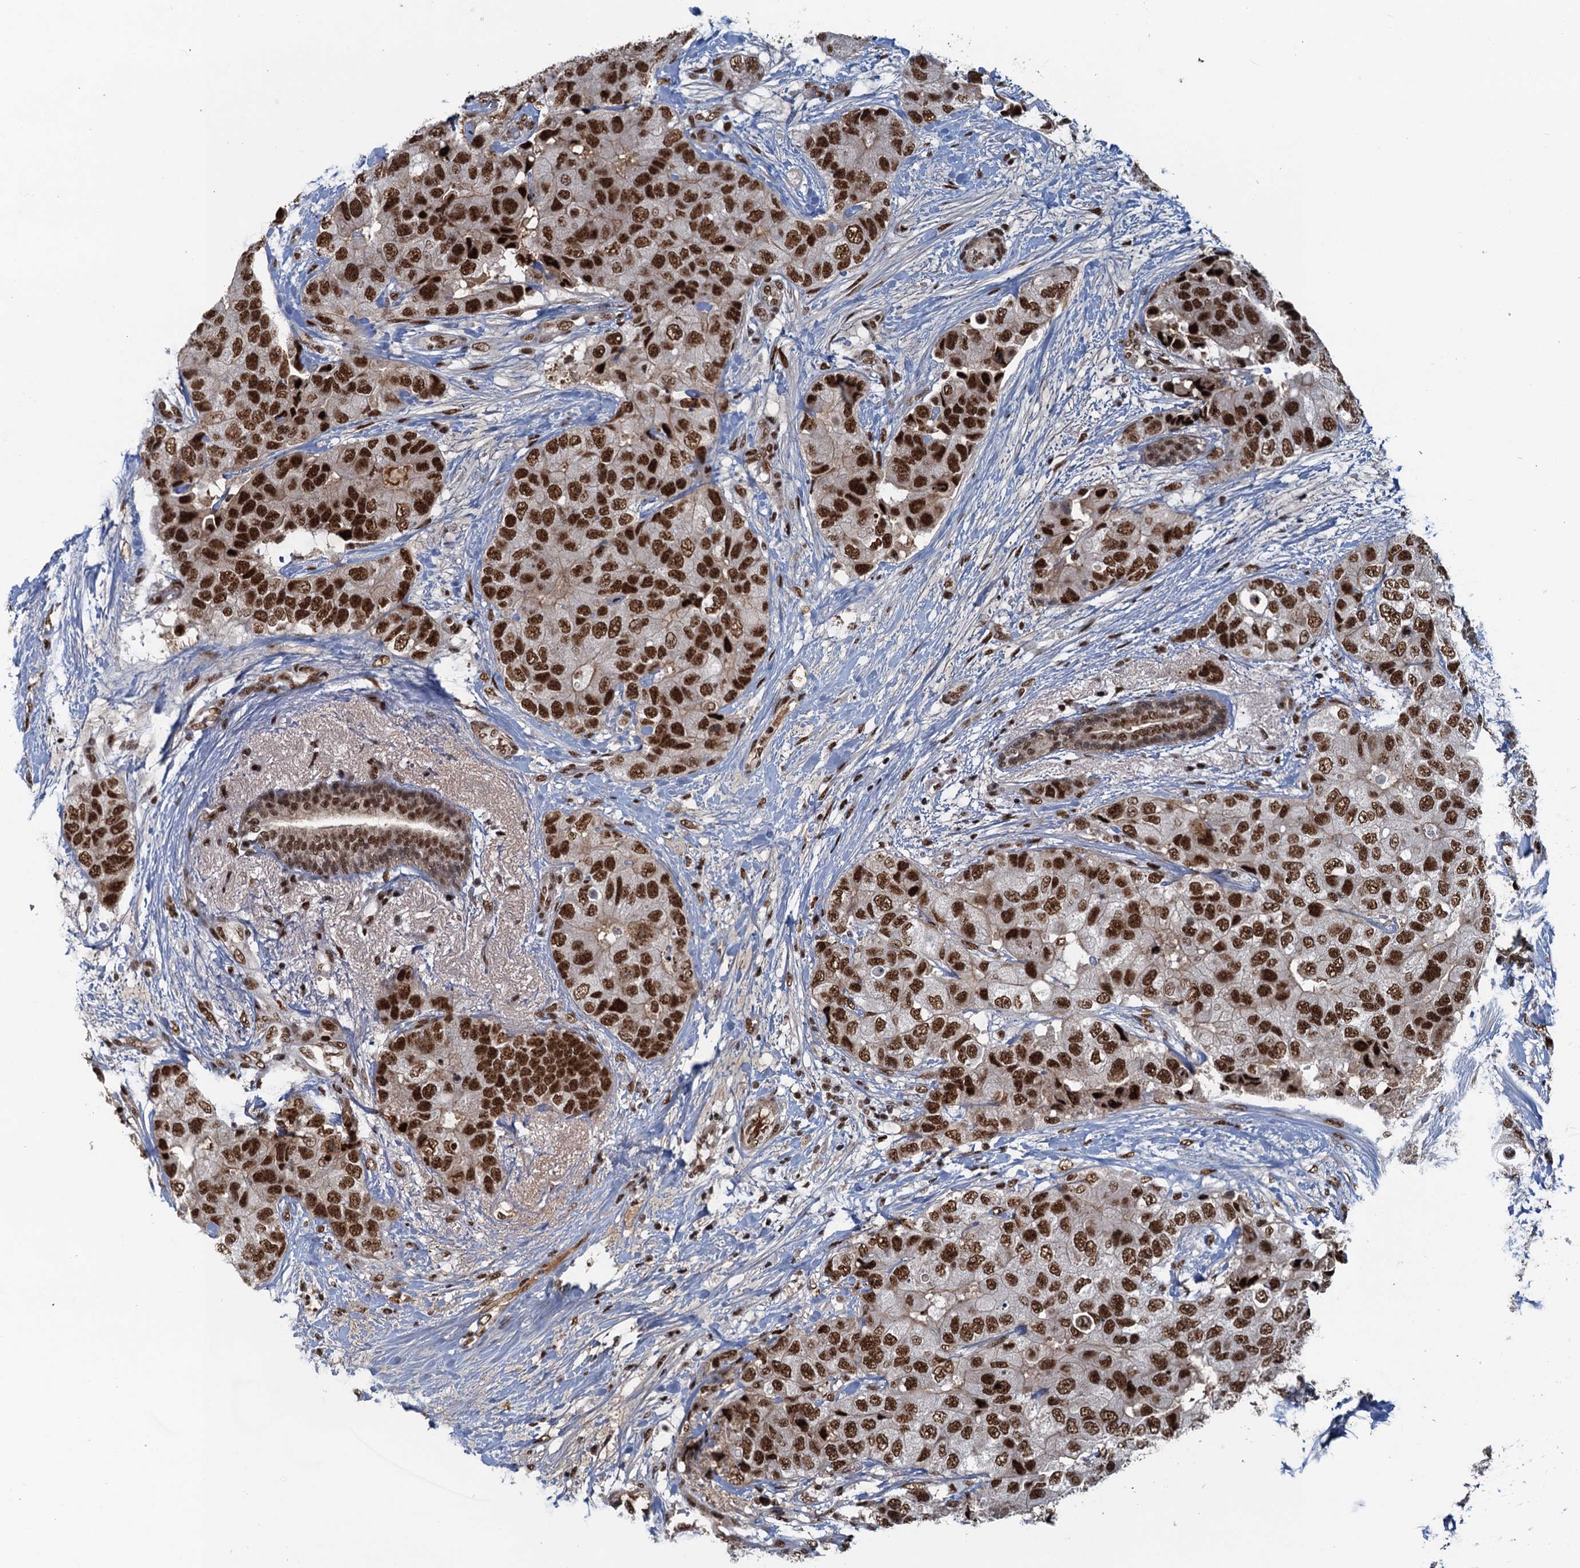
{"staining": {"intensity": "strong", "quantity": ">75%", "location": "nuclear"}, "tissue": "breast cancer", "cell_type": "Tumor cells", "image_type": "cancer", "snomed": [{"axis": "morphology", "description": "Duct carcinoma"}, {"axis": "topography", "description": "Breast"}], "caption": "IHC (DAB (3,3'-diaminobenzidine)) staining of human invasive ductal carcinoma (breast) reveals strong nuclear protein positivity in approximately >75% of tumor cells.", "gene": "ZC3H18", "patient": {"sex": "female", "age": 62}}